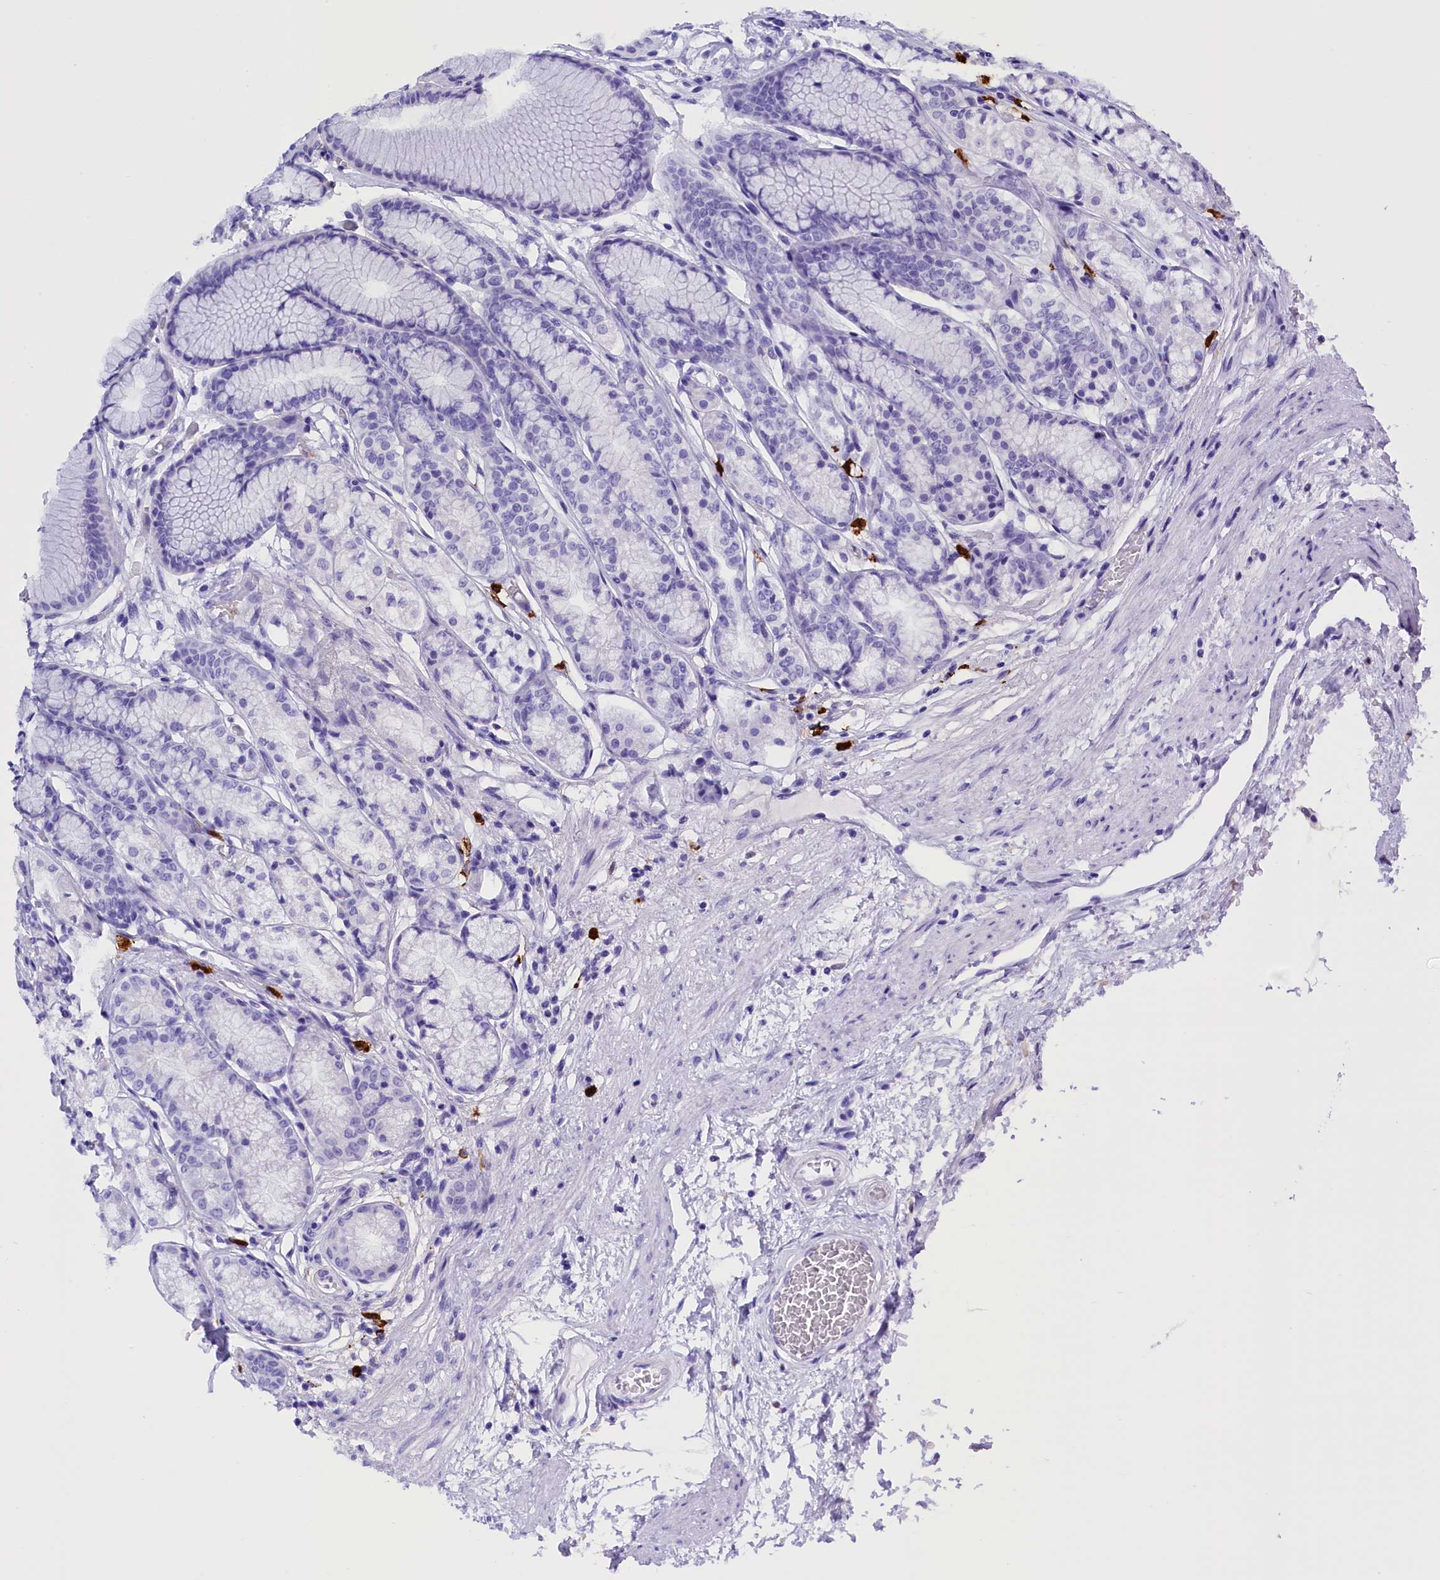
{"staining": {"intensity": "negative", "quantity": "none", "location": "none"}, "tissue": "stomach", "cell_type": "Glandular cells", "image_type": "normal", "snomed": [{"axis": "morphology", "description": "Normal tissue, NOS"}, {"axis": "morphology", "description": "Adenocarcinoma, NOS"}, {"axis": "morphology", "description": "Adenocarcinoma, High grade"}, {"axis": "topography", "description": "Stomach, upper"}, {"axis": "topography", "description": "Stomach"}], "caption": "Histopathology image shows no significant protein positivity in glandular cells of normal stomach.", "gene": "CLC", "patient": {"sex": "female", "age": 65}}